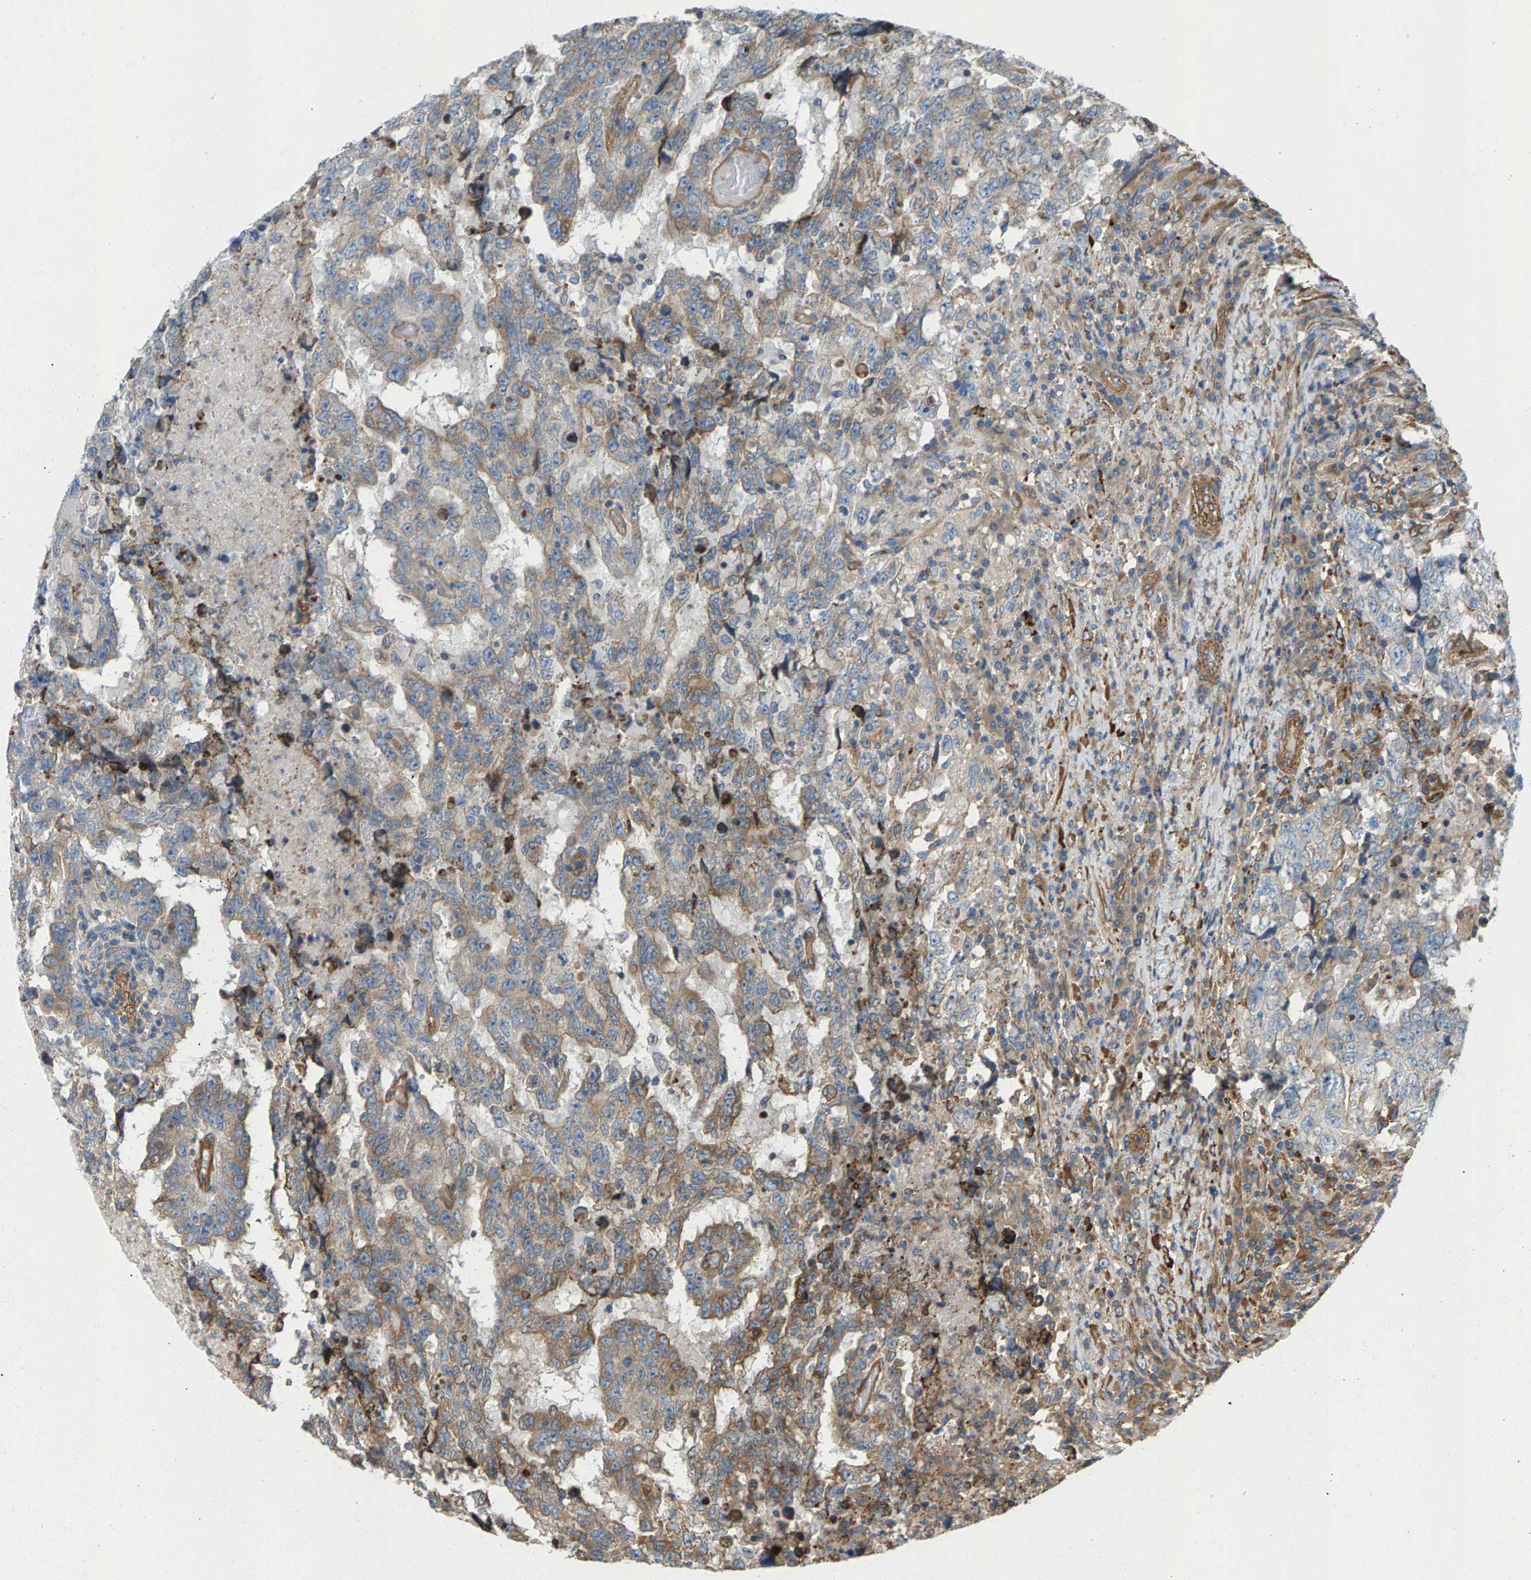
{"staining": {"intensity": "moderate", "quantity": "<25%", "location": "cytoplasmic/membranous"}, "tissue": "testis cancer", "cell_type": "Tumor cells", "image_type": "cancer", "snomed": [{"axis": "morphology", "description": "Necrosis, NOS"}, {"axis": "morphology", "description": "Carcinoma, Embryonal, NOS"}, {"axis": "topography", "description": "Testis"}], "caption": "This histopathology image reveals testis cancer stained with immunohistochemistry to label a protein in brown. The cytoplasmic/membranous of tumor cells show moderate positivity for the protein. Nuclei are counter-stained blue.", "gene": "PDCL", "patient": {"sex": "male", "age": 19}}